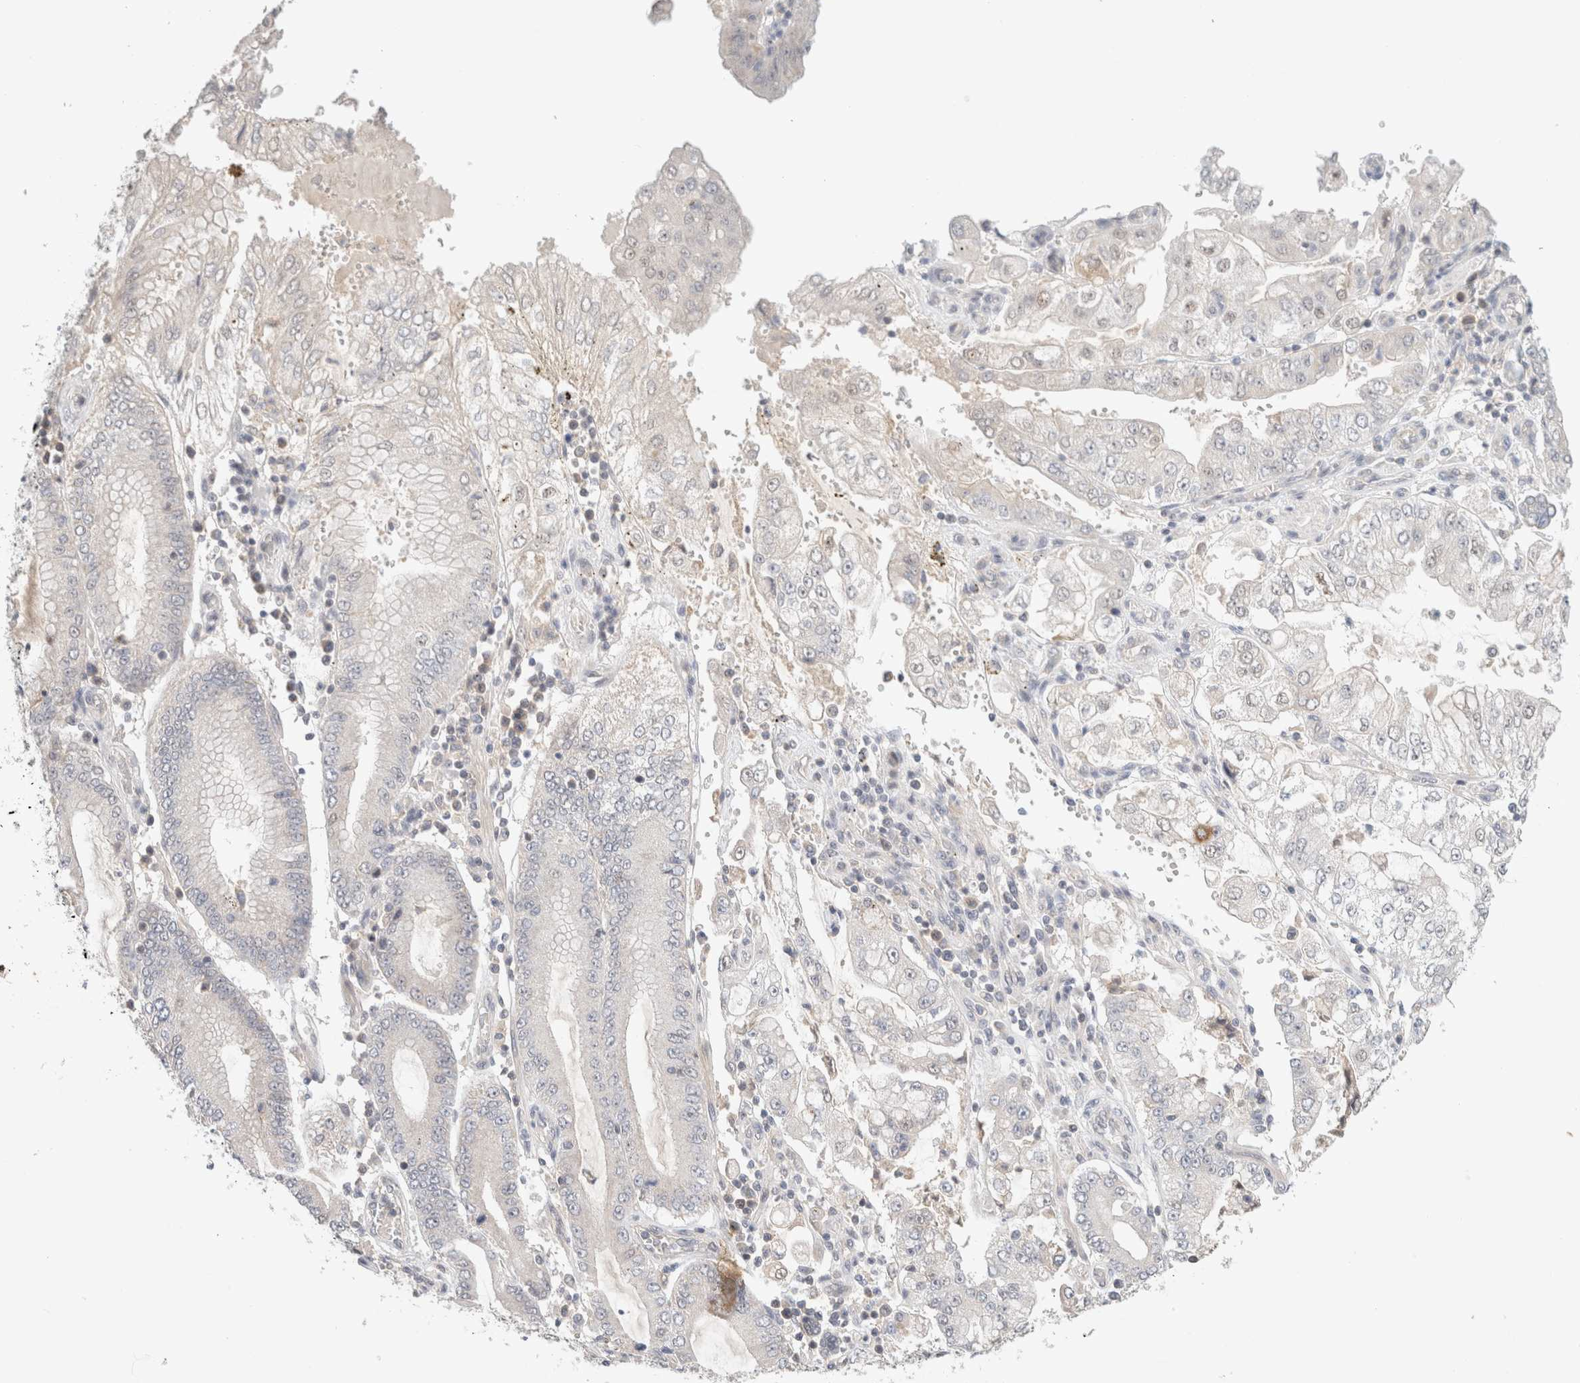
{"staining": {"intensity": "negative", "quantity": "none", "location": "none"}, "tissue": "stomach cancer", "cell_type": "Tumor cells", "image_type": "cancer", "snomed": [{"axis": "morphology", "description": "Adenocarcinoma, NOS"}, {"axis": "topography", "description": "Stomach"}], "caption": "Image shows no protein expression in tumor cells of adenocarcinoma (stomach) tissue.", "gene": "MRM3", "patient": {"sex": "male", "age": 76}}